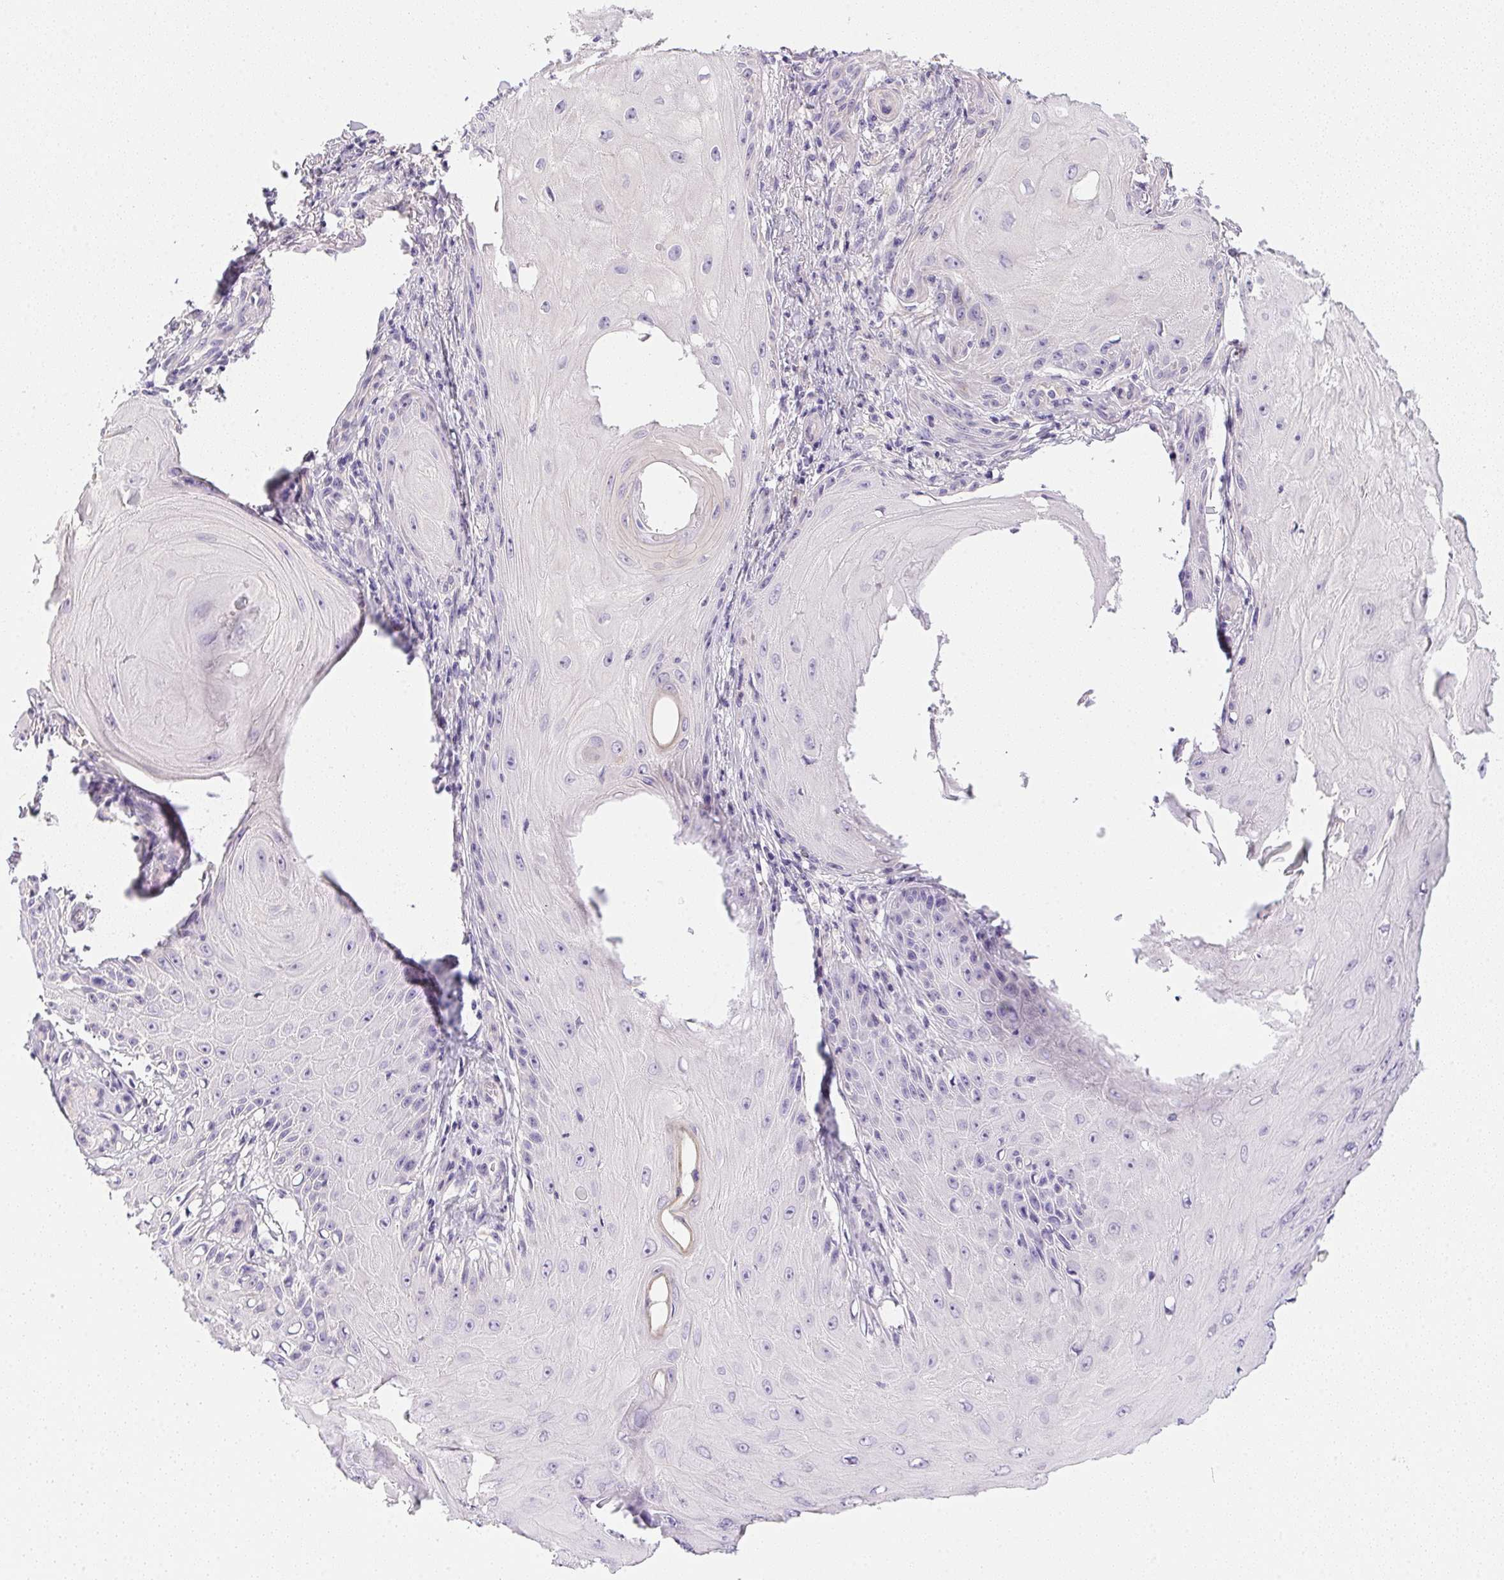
{"staining": {"intensity": "negative", "quantity": "none", "location": "none"}, "tissue": "skin cancer", "cell_type": "Tumor cells", "image_type": "cancer", "snomed": [{"axis": "morphology", "description": "Squamous cell carcinoma, NOS"}, {"axis": "topography", "description": "Skin"}], "caption": "Tumor cells are negative for protein expression in human skin cancer.", "gene": "SLC17A7", "patient": {"sex": "female", "age": 77}}